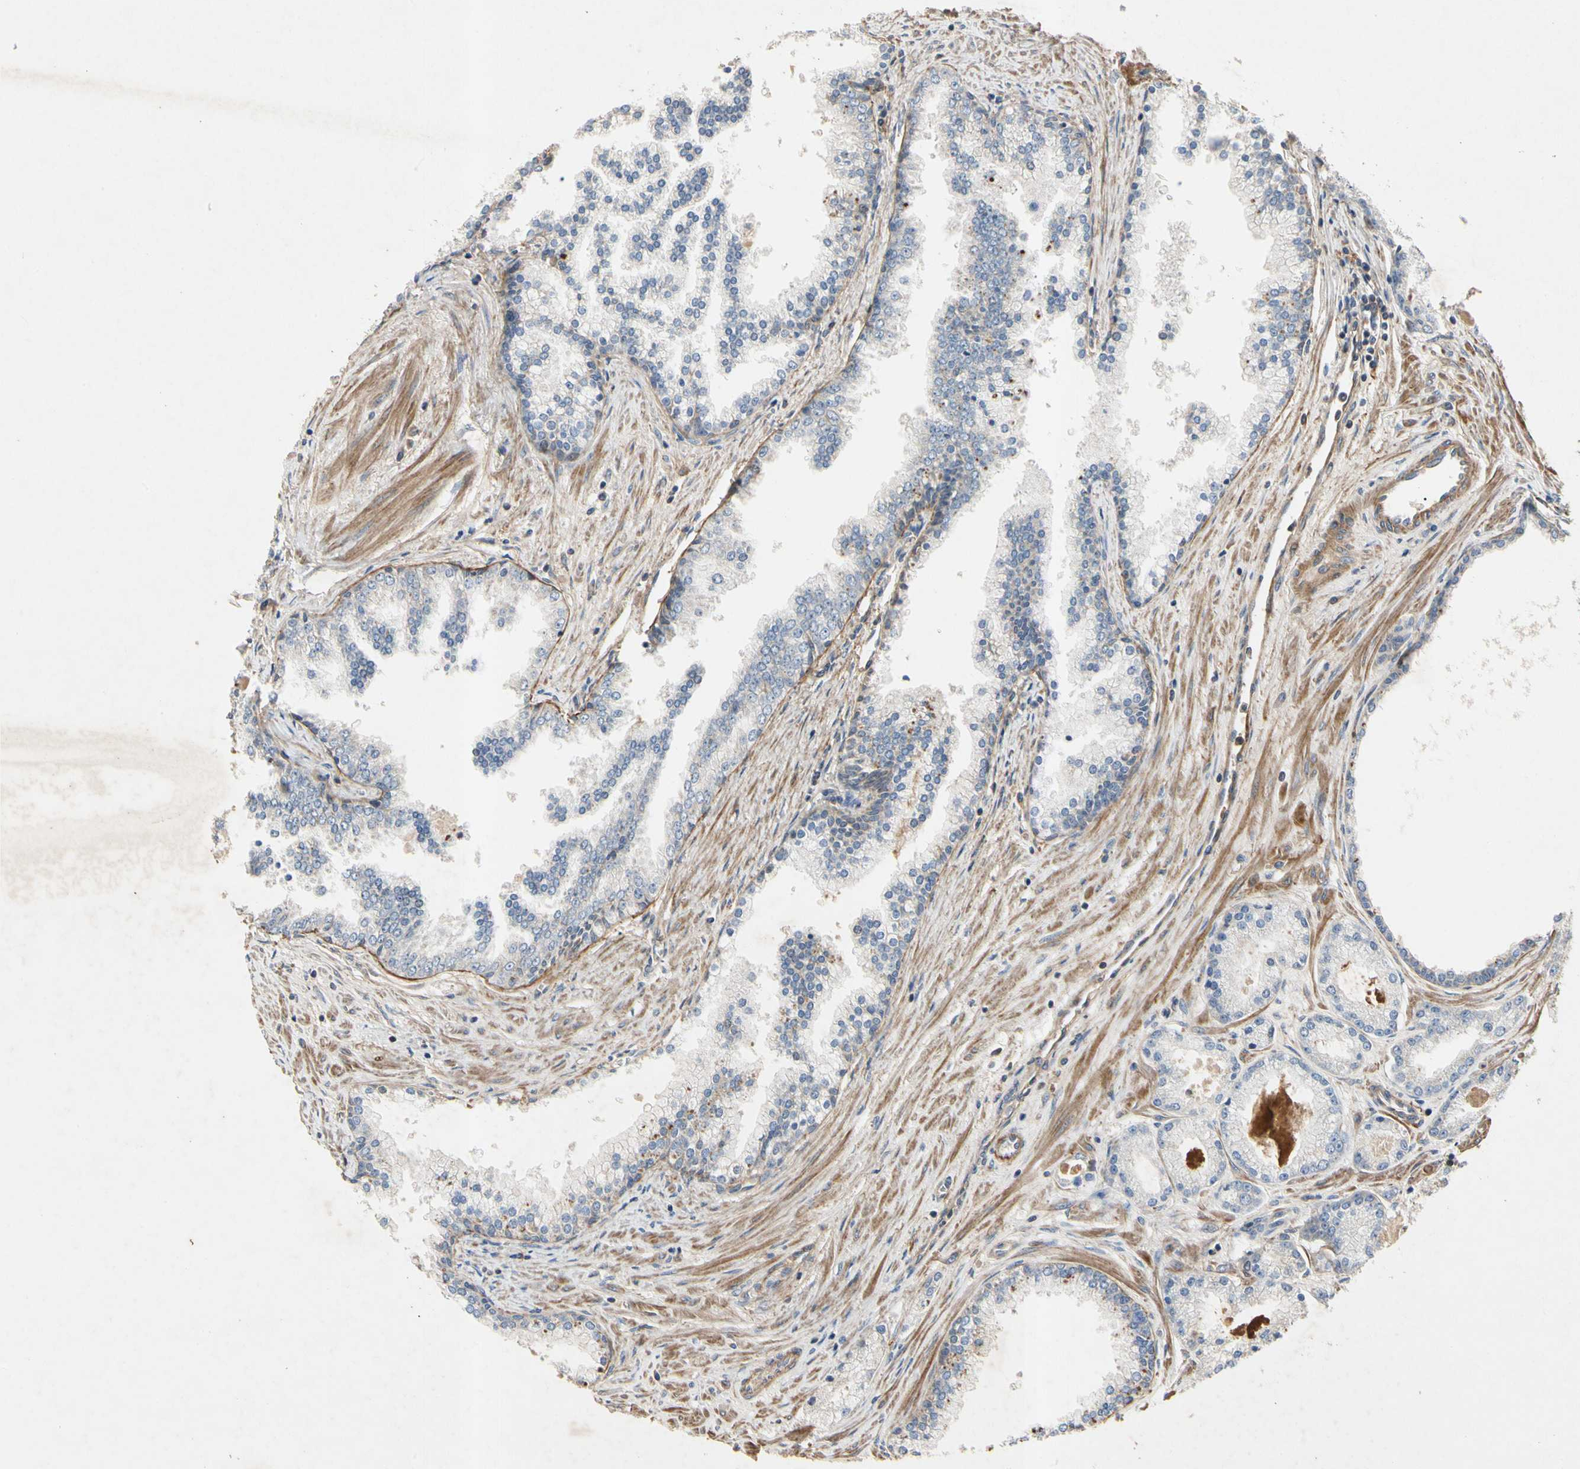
{"staining": {"intensity": "negative", "quantity": "none", "location": "none"}, "tissue": "prostate cancer", "cell_type": "Tumor cells", "image_type": "cancer", "snomed": [{"axis": "morphology", "description": "Adenocarcinoma, High grade"}, {"axis": "topography", "description": "Prostate"}], "caption": "Immunohistochemistry of high-grade adenocarcinoma (prostate) exhibits no positivity in tumor cells.", "gene": "CRTAC1", "patient": {"sex": "male", "age": 61}}